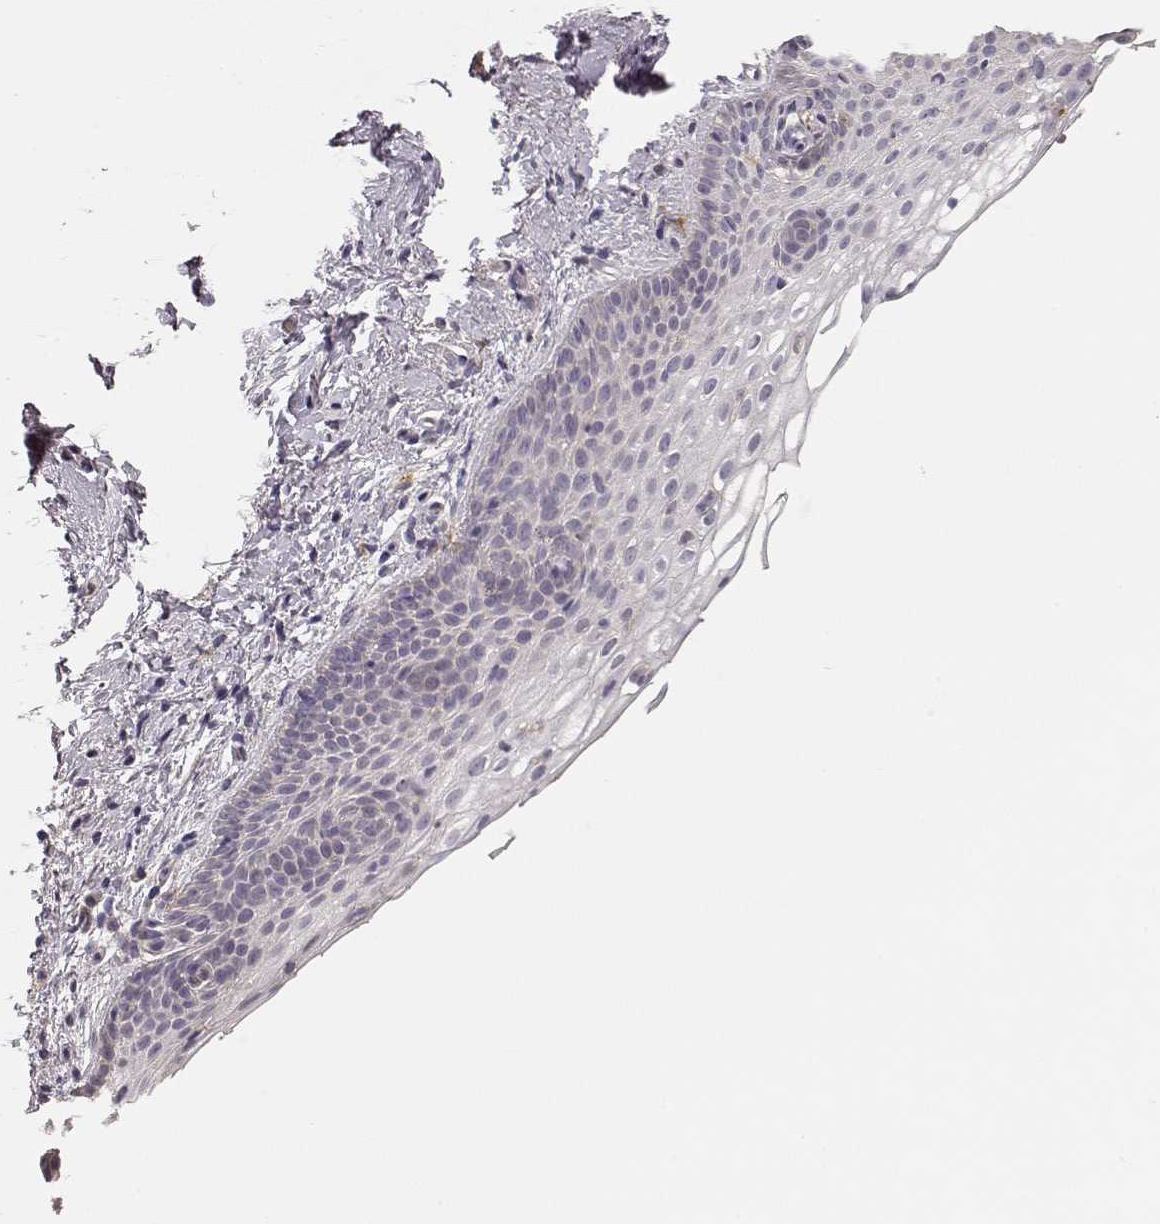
{"staining": {"intensity": "negative", "quantity": "none", "location": "none"}, "tissue": "vagina", "cell_type": "Squamous epithelial cells", "image_type": "normal", "snomed": [{"axis": "morphology", "description": "Normal tissue, NOS"}, {"axis": "topography", "description": "Vagina"}], "caption": "Squamous epithelial cells show no significant protein positivity in unremarkable vagina. (Immunohistochemistry, brightfield microscopy, high magnification).", "gene": "GPR50", "patient": {"sex": "female", "age": 61}}